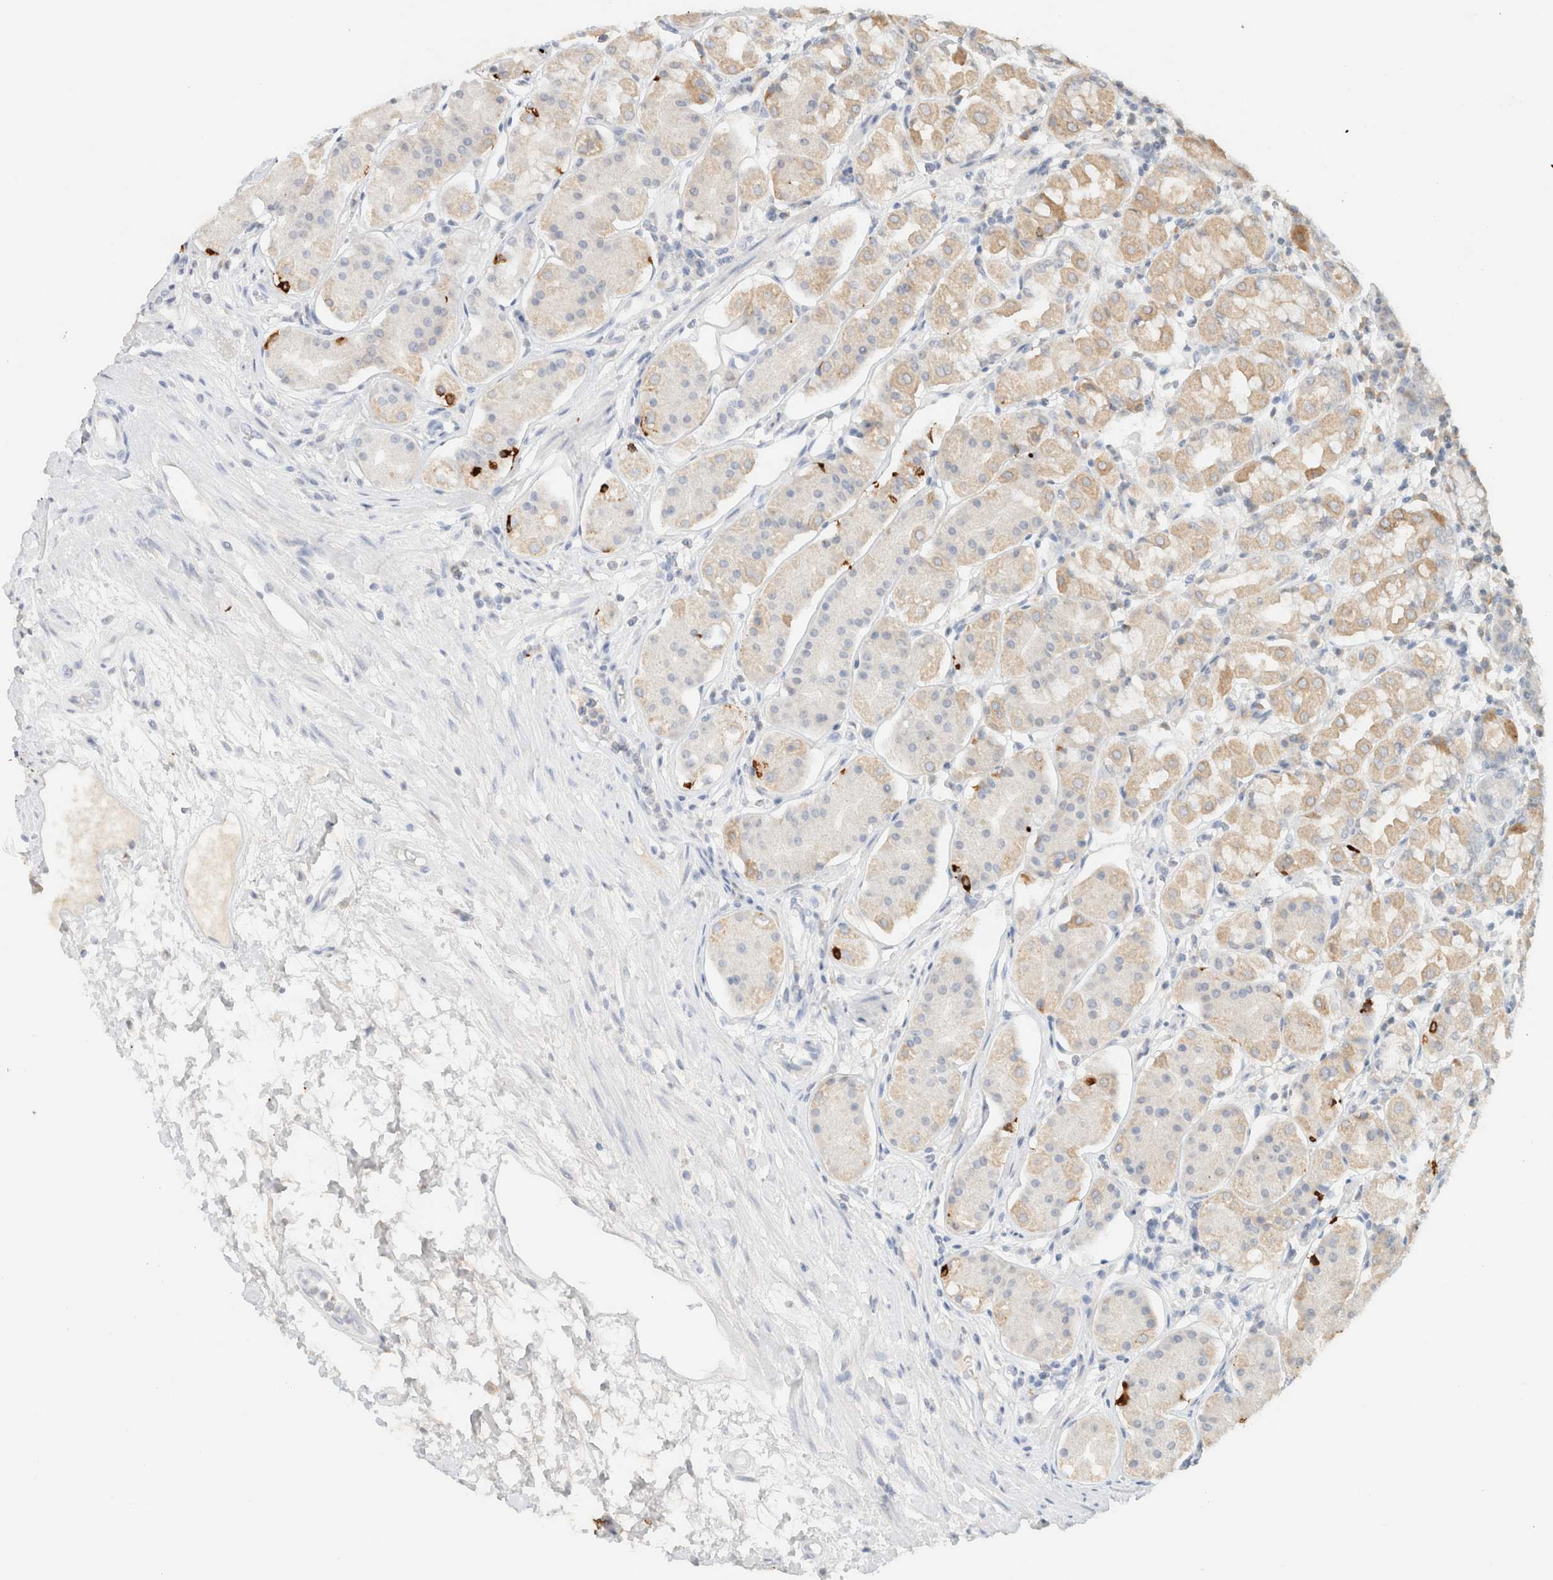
{"staining": {"intensity": "weak", "quantity": "<25%", "location": "cytoplasmic/membranous"}, "tissue": "stomach", "cell_type": "Glandular cells", "image_type": "normal", "snomed": [{"axis": "morphology", "description": "Normal tissue, NOS"}, {"axis": "topography", "description": "Stomach"}, {"axis": "topography", "description": "Stomach, lower"}], "caption": "Immunohistochemical staining of benign human stomach reveals no significant staining in glandular cells.", "gene": "CPA1", "patient": {"sex": "female", "age": 56}}